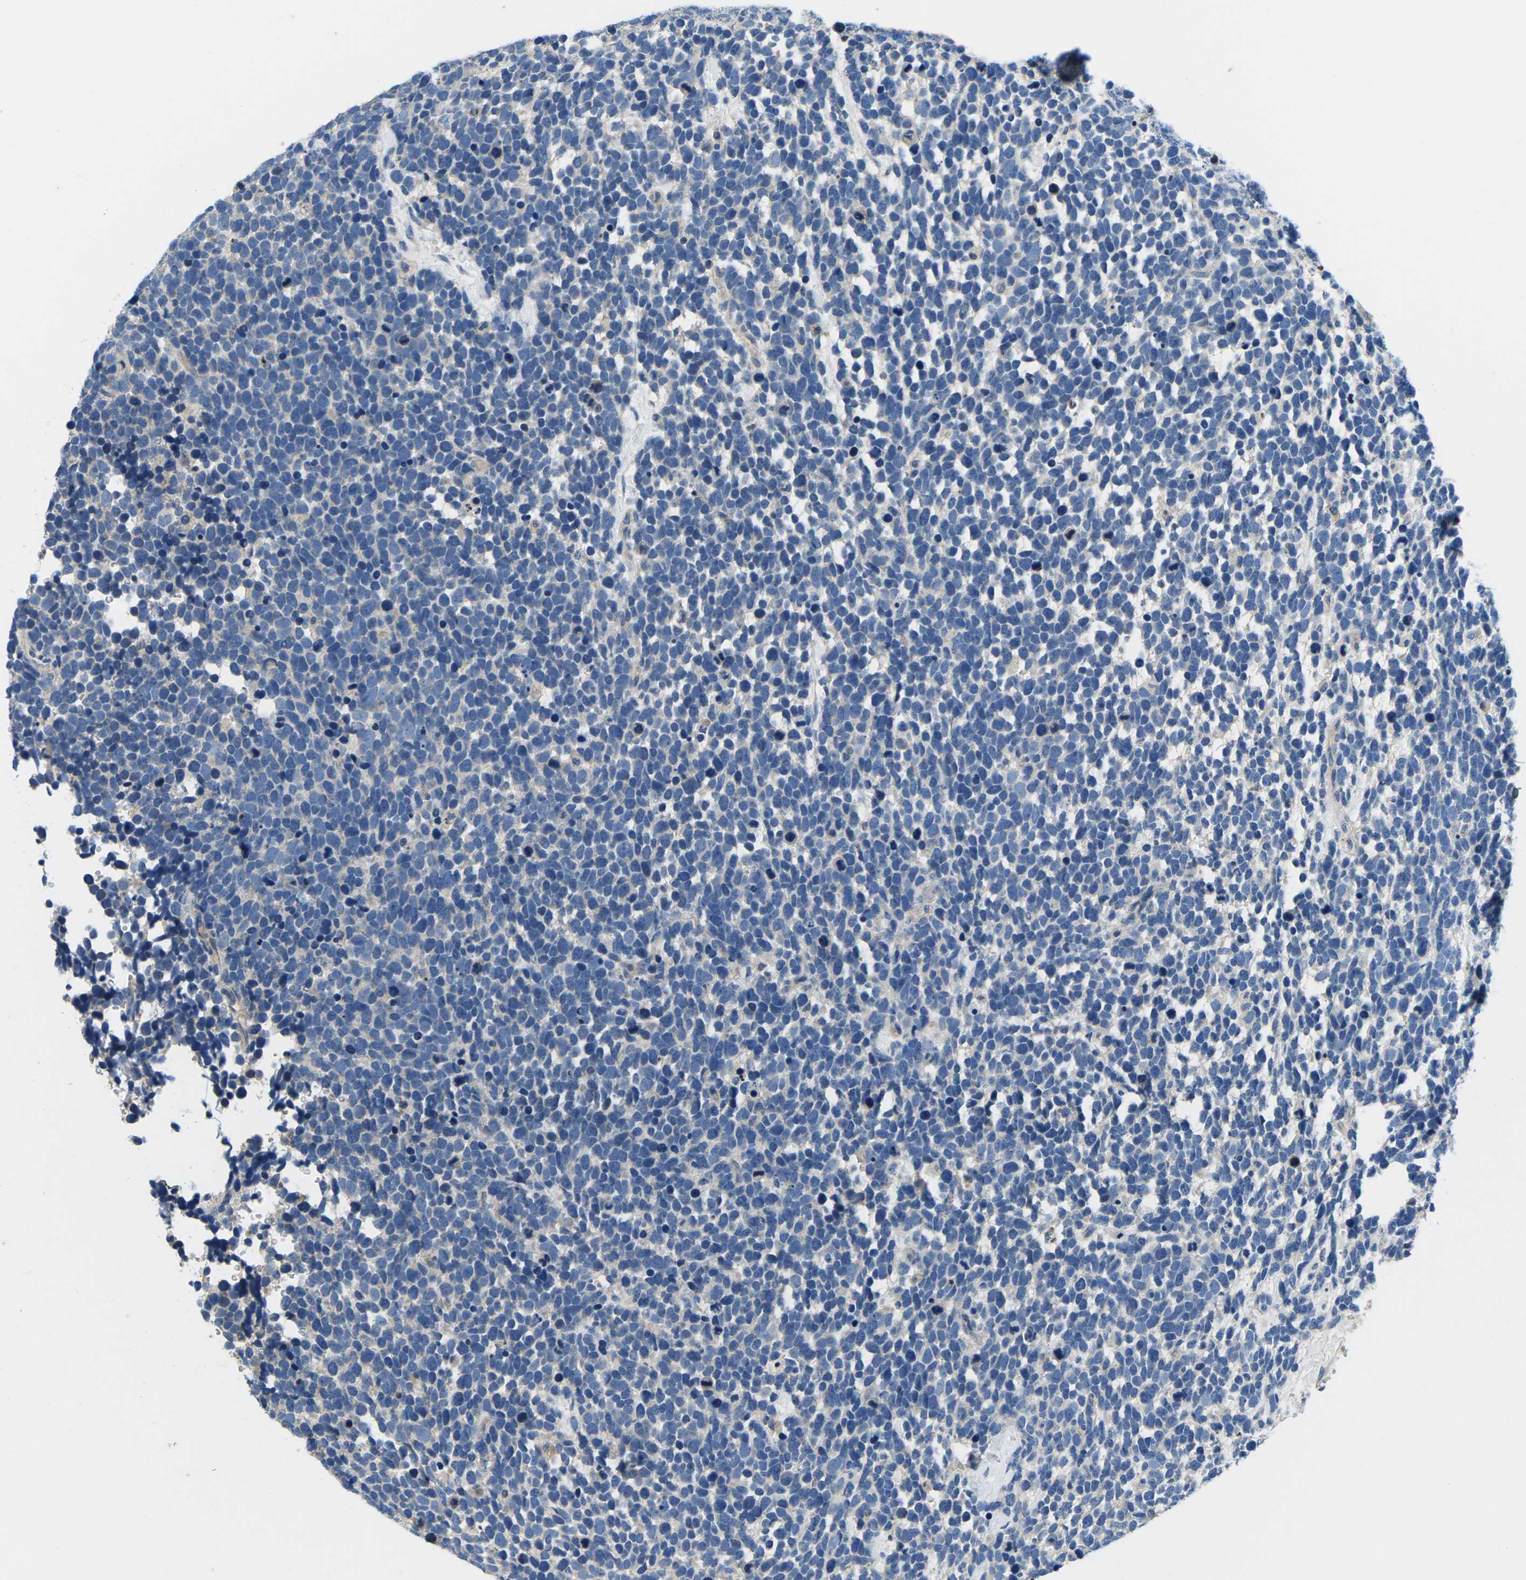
{"staining": {"intensity": "negative", "quantity": "none", "location": "none"}, "tissue": "urothelial cancer", "cell_type": "Tumor cells", "image_type": "cancer", "snomed": [{"axis": "morphology", "description": "Urothelial carcinoma, High grade"}, {"axis": "topography", "description": "Urinary bladder"}], "caption": "This is an immunohistochemistry (IHC) micrograph of human urothelial carcinoma (high-grade). There is no staining in tumor cells.", "gene": "PDCD6IP", "patient": {"sex": "female", "age": 82}}